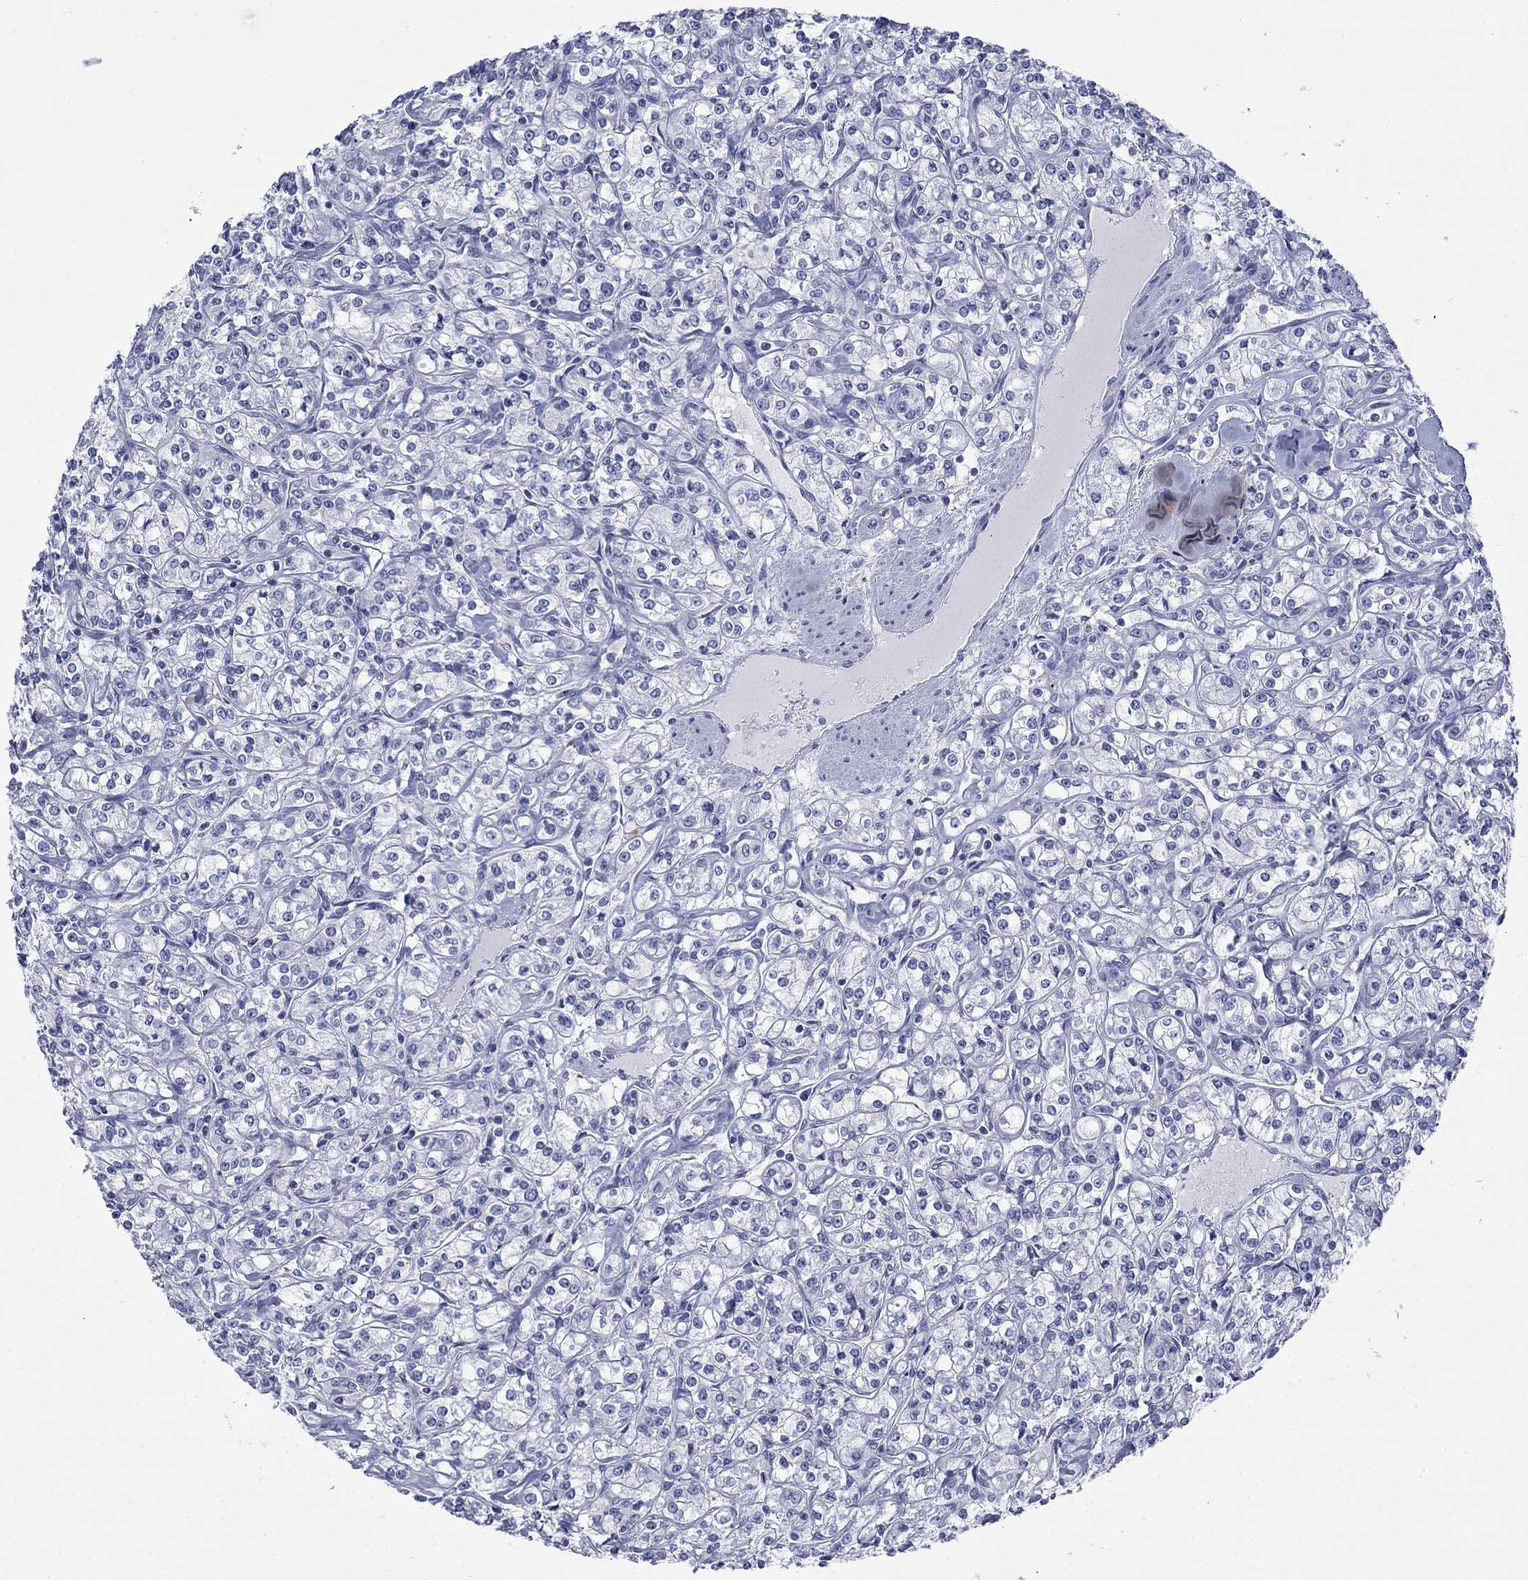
{"staining": {"intensity": "negative", "quantity": "none", "location": "none"}, "tissue": "renal cancer", "cell_type": "Tumor cells", "image_type": "cancer", "snomed": [{"axis": "morphology", "description": "Adenocarcinoma, NOS"}, {"axis": "topography", "description": "Kidney"}], "caption": "The histopathology image shows no staining of tumor cells in renal cancer (adenocarcinoma).", "gene": "IGF2BP3", "patient": {"sex": "male", "age": 77}}